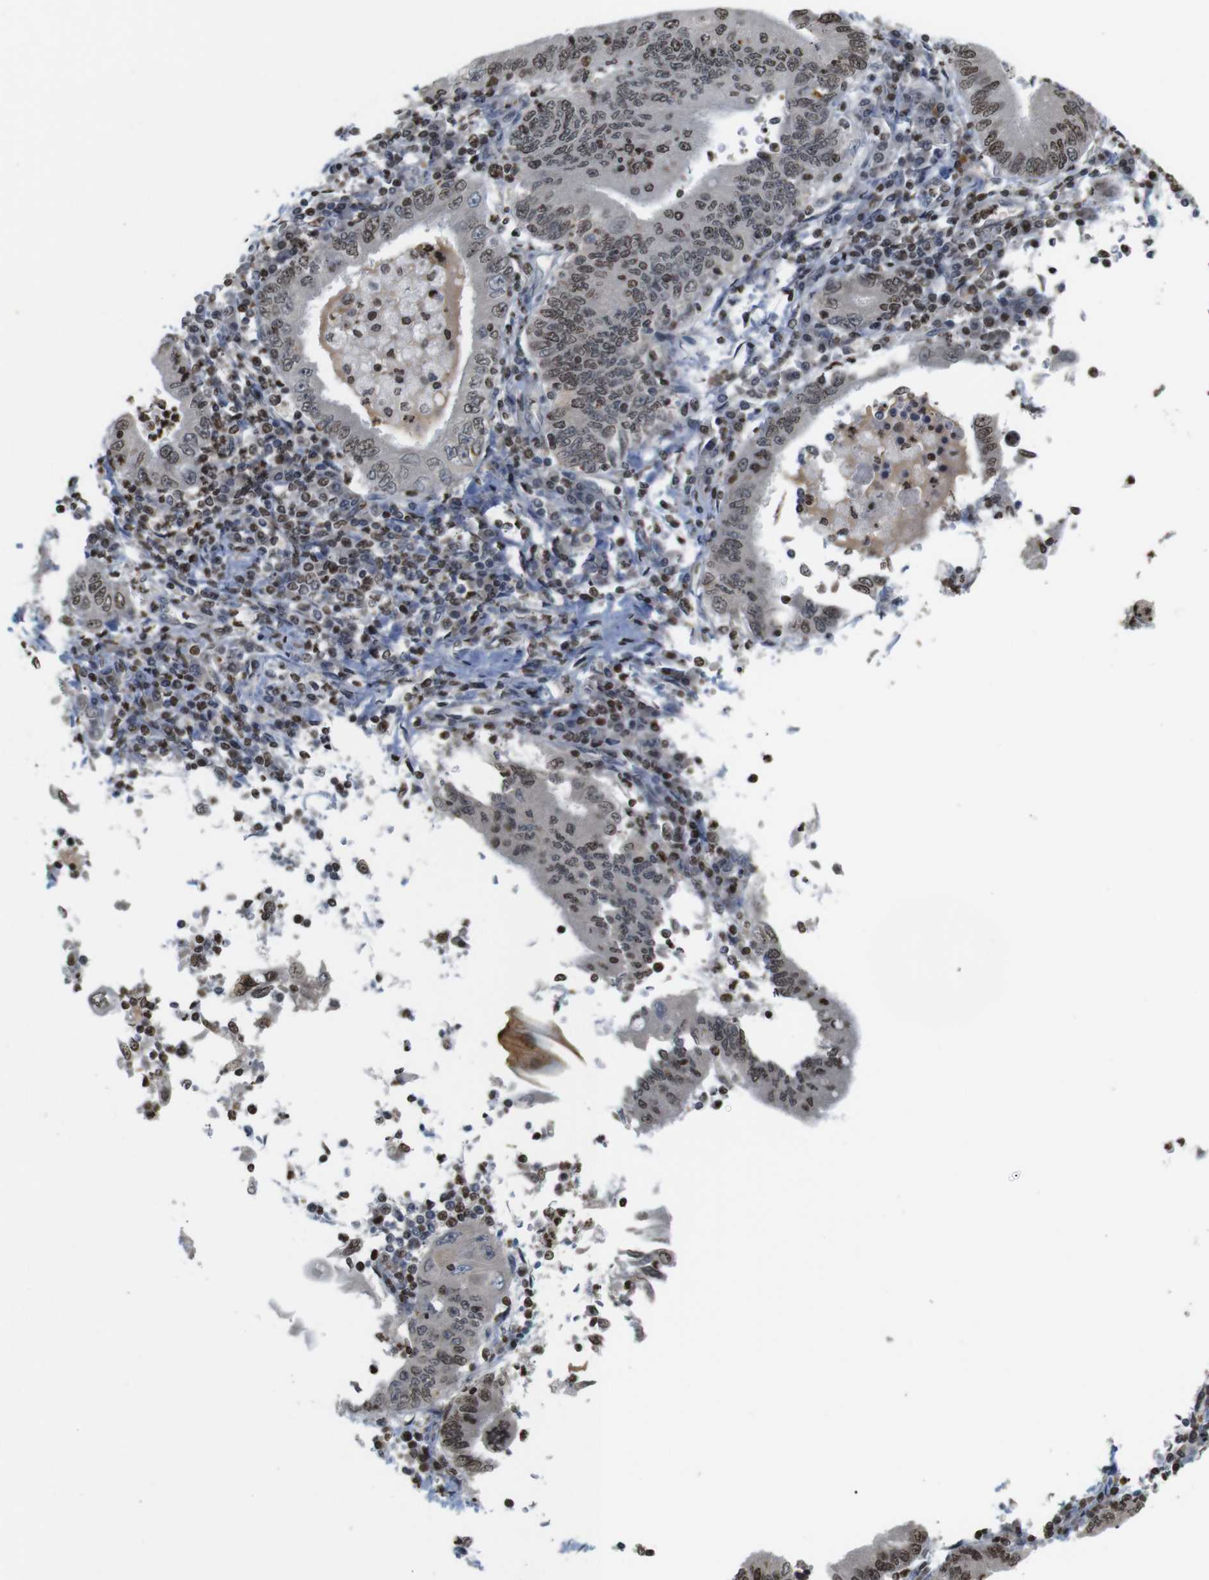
{"staining": {"intensity": "moderate", "quantity": ">75%", "location": "nuclear"}, "tissue": "stomach cancer", "cell_type": "Tumor cells", "image_type": "cancer", "snomed": [{"axis": "morphology", "description": "Normal tissue, NOS"}, {"axis": "morphology", "description": "Adenocarcinoma, NOS"}, {"axis": "topography", "description": "Esophagus"}, {"axis": "topography", "description": "Stomach, upper"}, {"axis": "topography", "description": "Peripheral nerve tissue"}], "caption": "Immunohistochemical staining of adenocarcinoma (stomach) displays medium levels of moderate nuclear expression in approximately >75% of tumor cells.", "gene": "MBD1", "patient": {"sex": "male", "age": 62}}